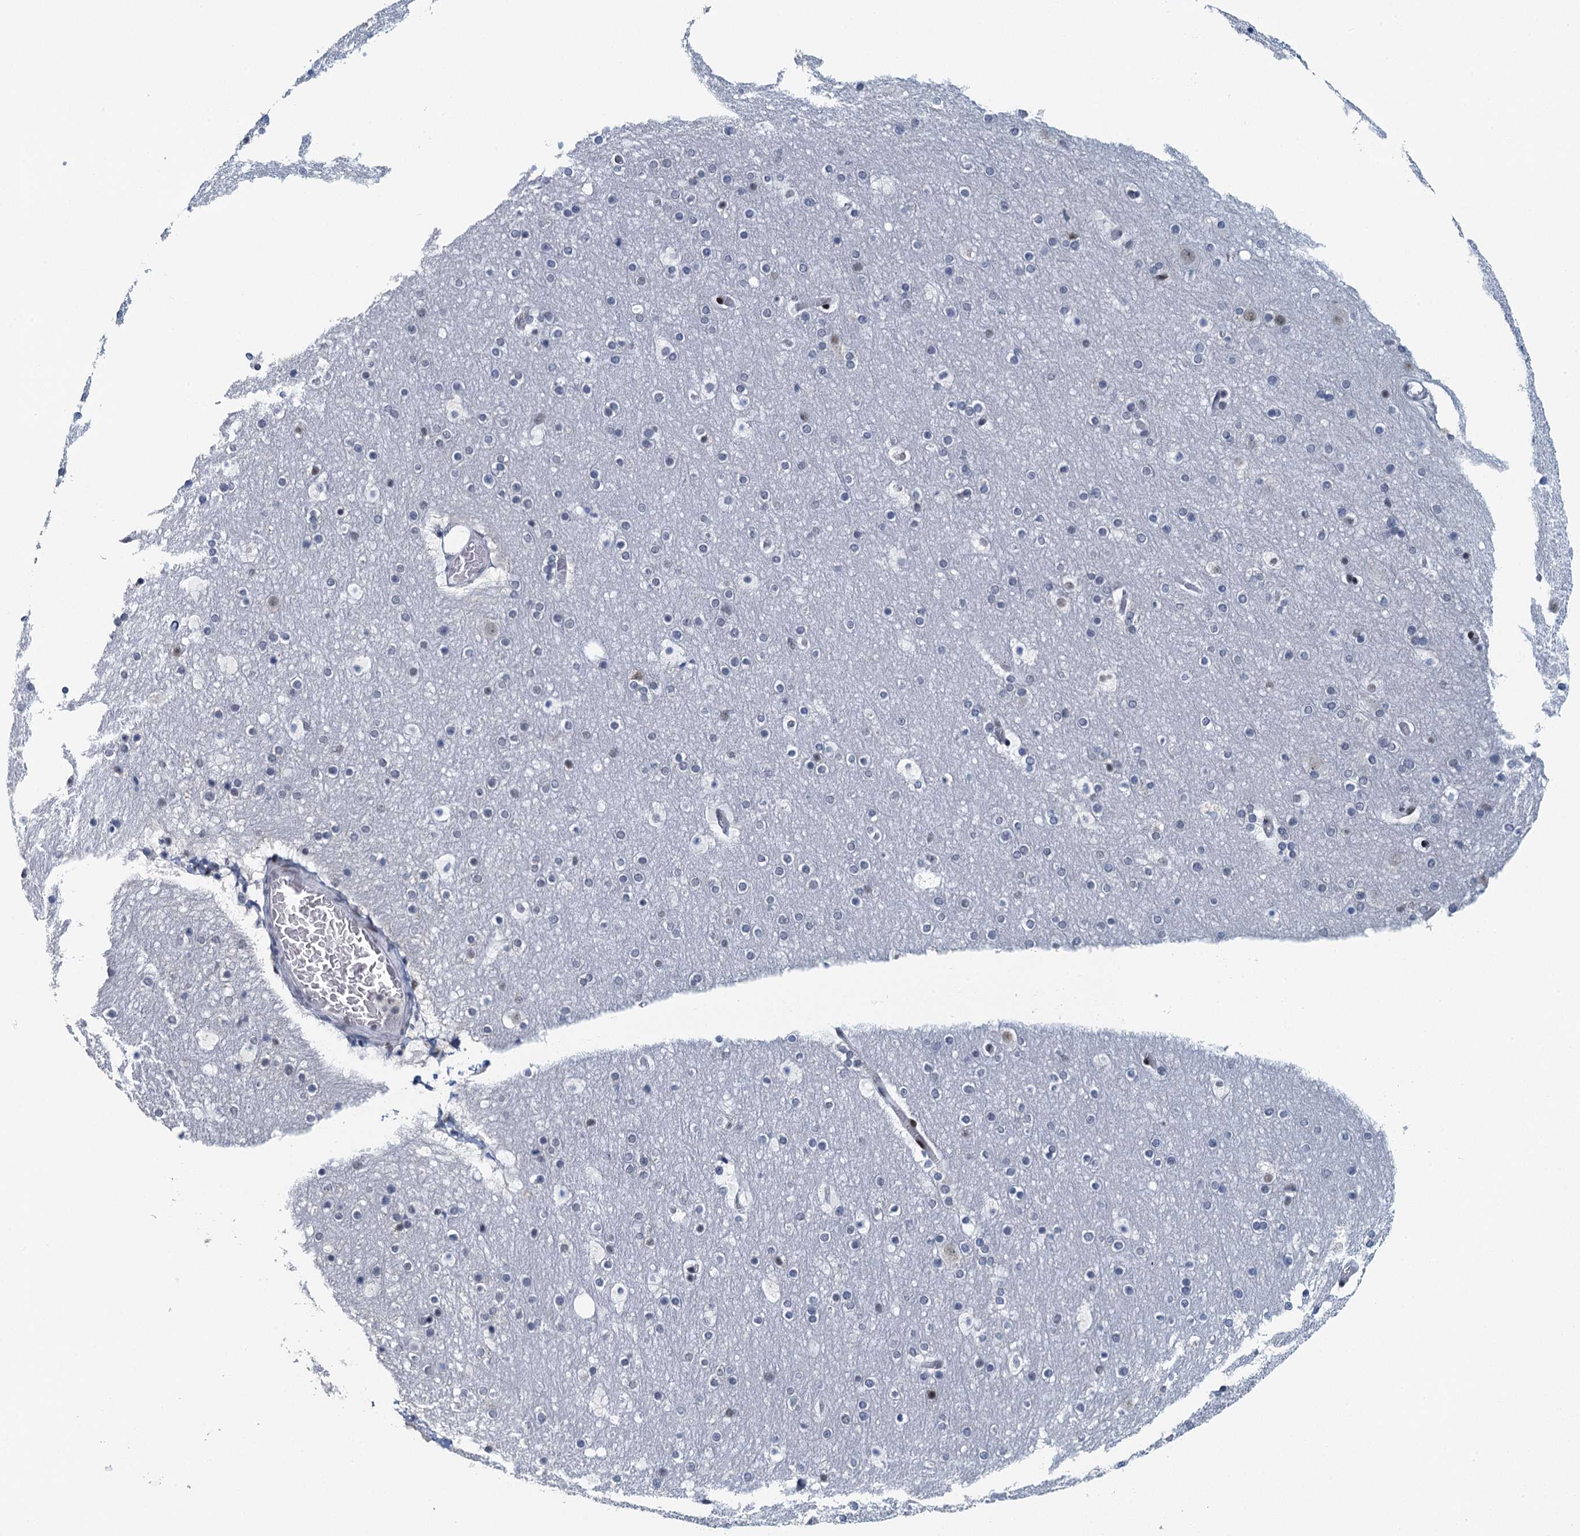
{"staining": {"intensity": "strong", "quantity": "<25%", "location": "nuclear"}, "tissue": "cerebral cortex", "cell_type": "Endothelial cells", "image_type": "normal", "snomed": [{"axis": "morphology", "description": "Normal tissue, NOS"}, {"axis": "topography", "description": "Cerebral cortex"}], "caption": "Immunohistochemical staining of normal cerebral cortex exhibits medium levels of strong nuclear positivity in approximately <25% of endothelial cells. (Brightfield microscopy of DAB IHC at high magnification).", "gene": "TTLL9", "patient": {"sex": "male", "age": 57}}